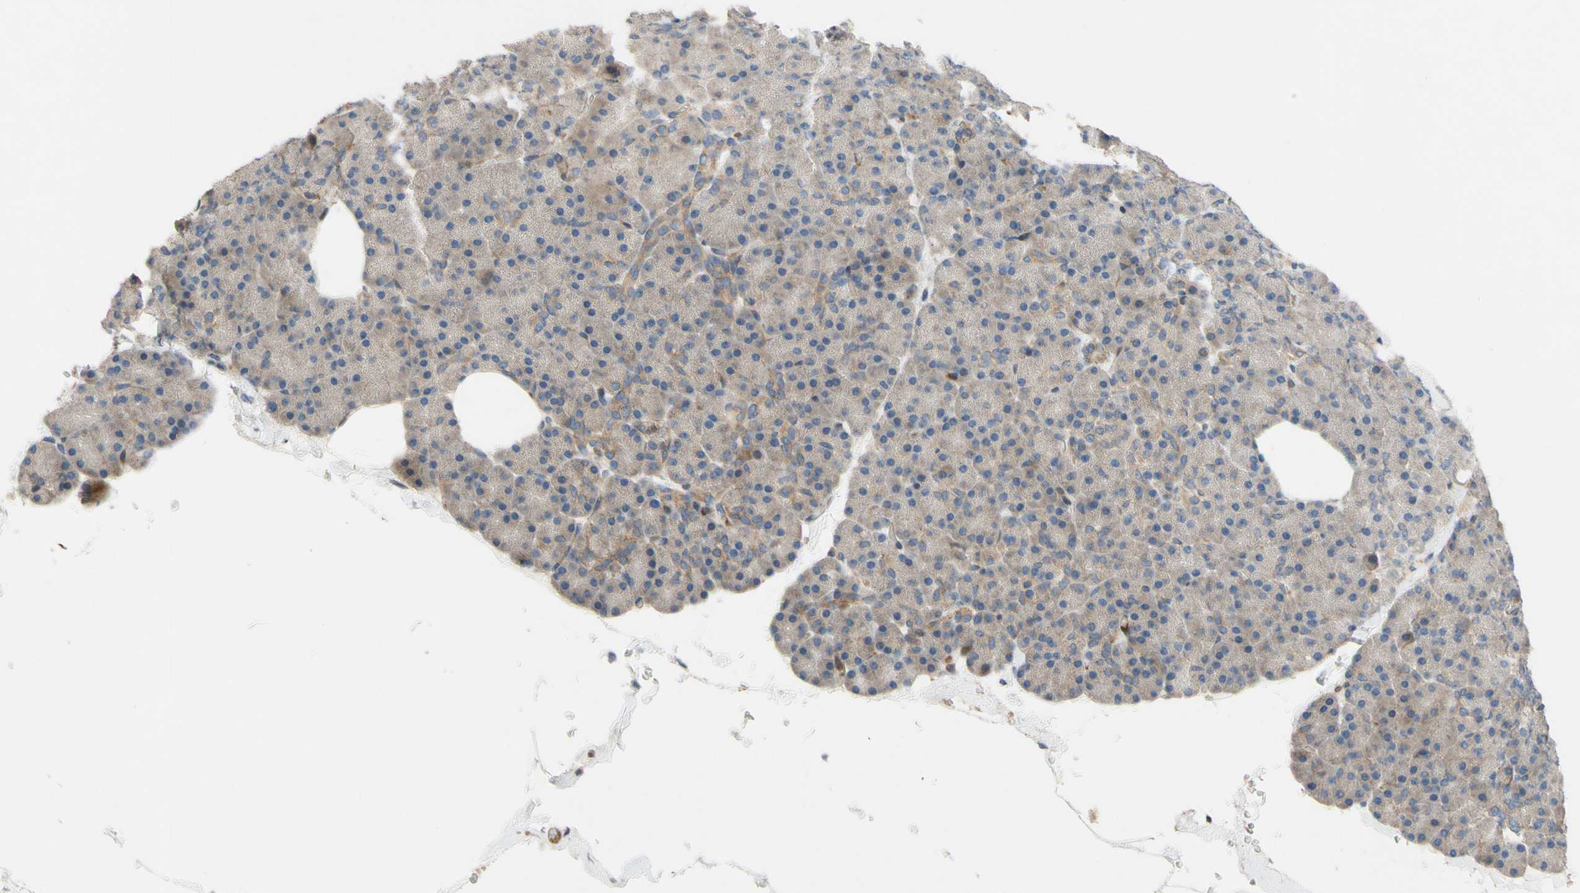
{"staining": {"intensity": "weak", "quantity": "<25%", "location": "cytoplasmic/membranous"}, "tissue": "pancreas", "cell_type": "Exocrine glandular cells", "image_type": "normal", "snomed": [{"axis": "morphology", "description": "Normal tissue, NOS"}, {"axis": "topography", "description": "Pancreas"}], "caption": "A high-resolution image shows immunohistochemistry staining of unremarkable pancreas, which shows no significant staining in exocrine glandular cells.", "gene": "SPTLC1", "patient": {"sex": "female", "age": 35}}